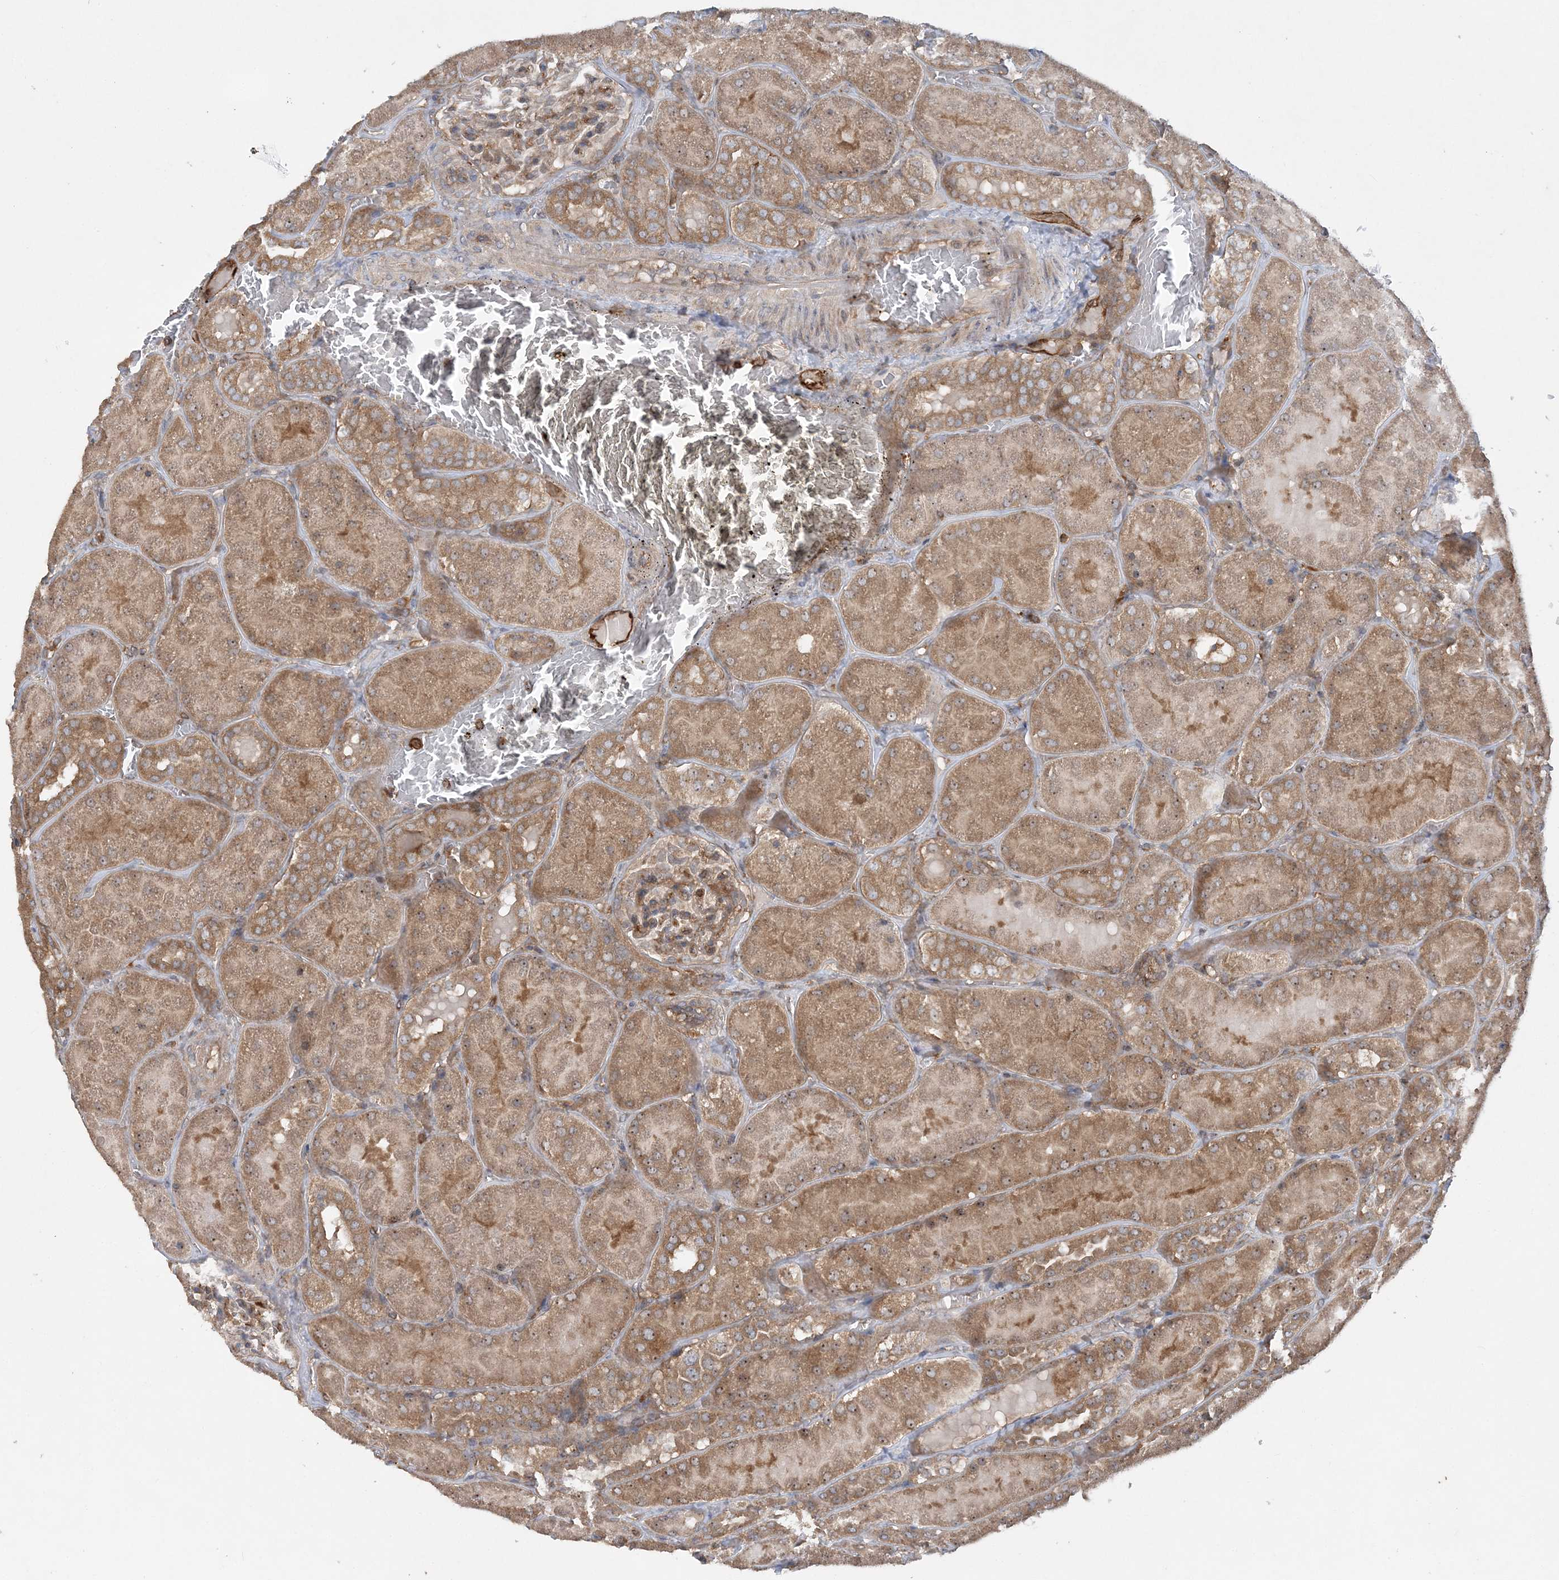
{"staining": {"intensity": "moderate", "quantity": ">75%", "location": "cytoplasmic/membranous"}, "tissue": "kidney", "cell_type": "Cells in glomeruli", "image_type": "normal", "snomed": [{"axis": "morphology", "description": "Normal tissue, NOS"}, {"axis": "topography", "description": "Kidney"}], "caption": "A brown stain highlights moderate cytoplasmic/membranous expression of a protein in cells in glomeruli of normal kidney. (brown staining indicates protein expression, while blue staining denotes nuclei).", "gene": "ACAP2", "patient": {"sex": "male", "age": 28}}